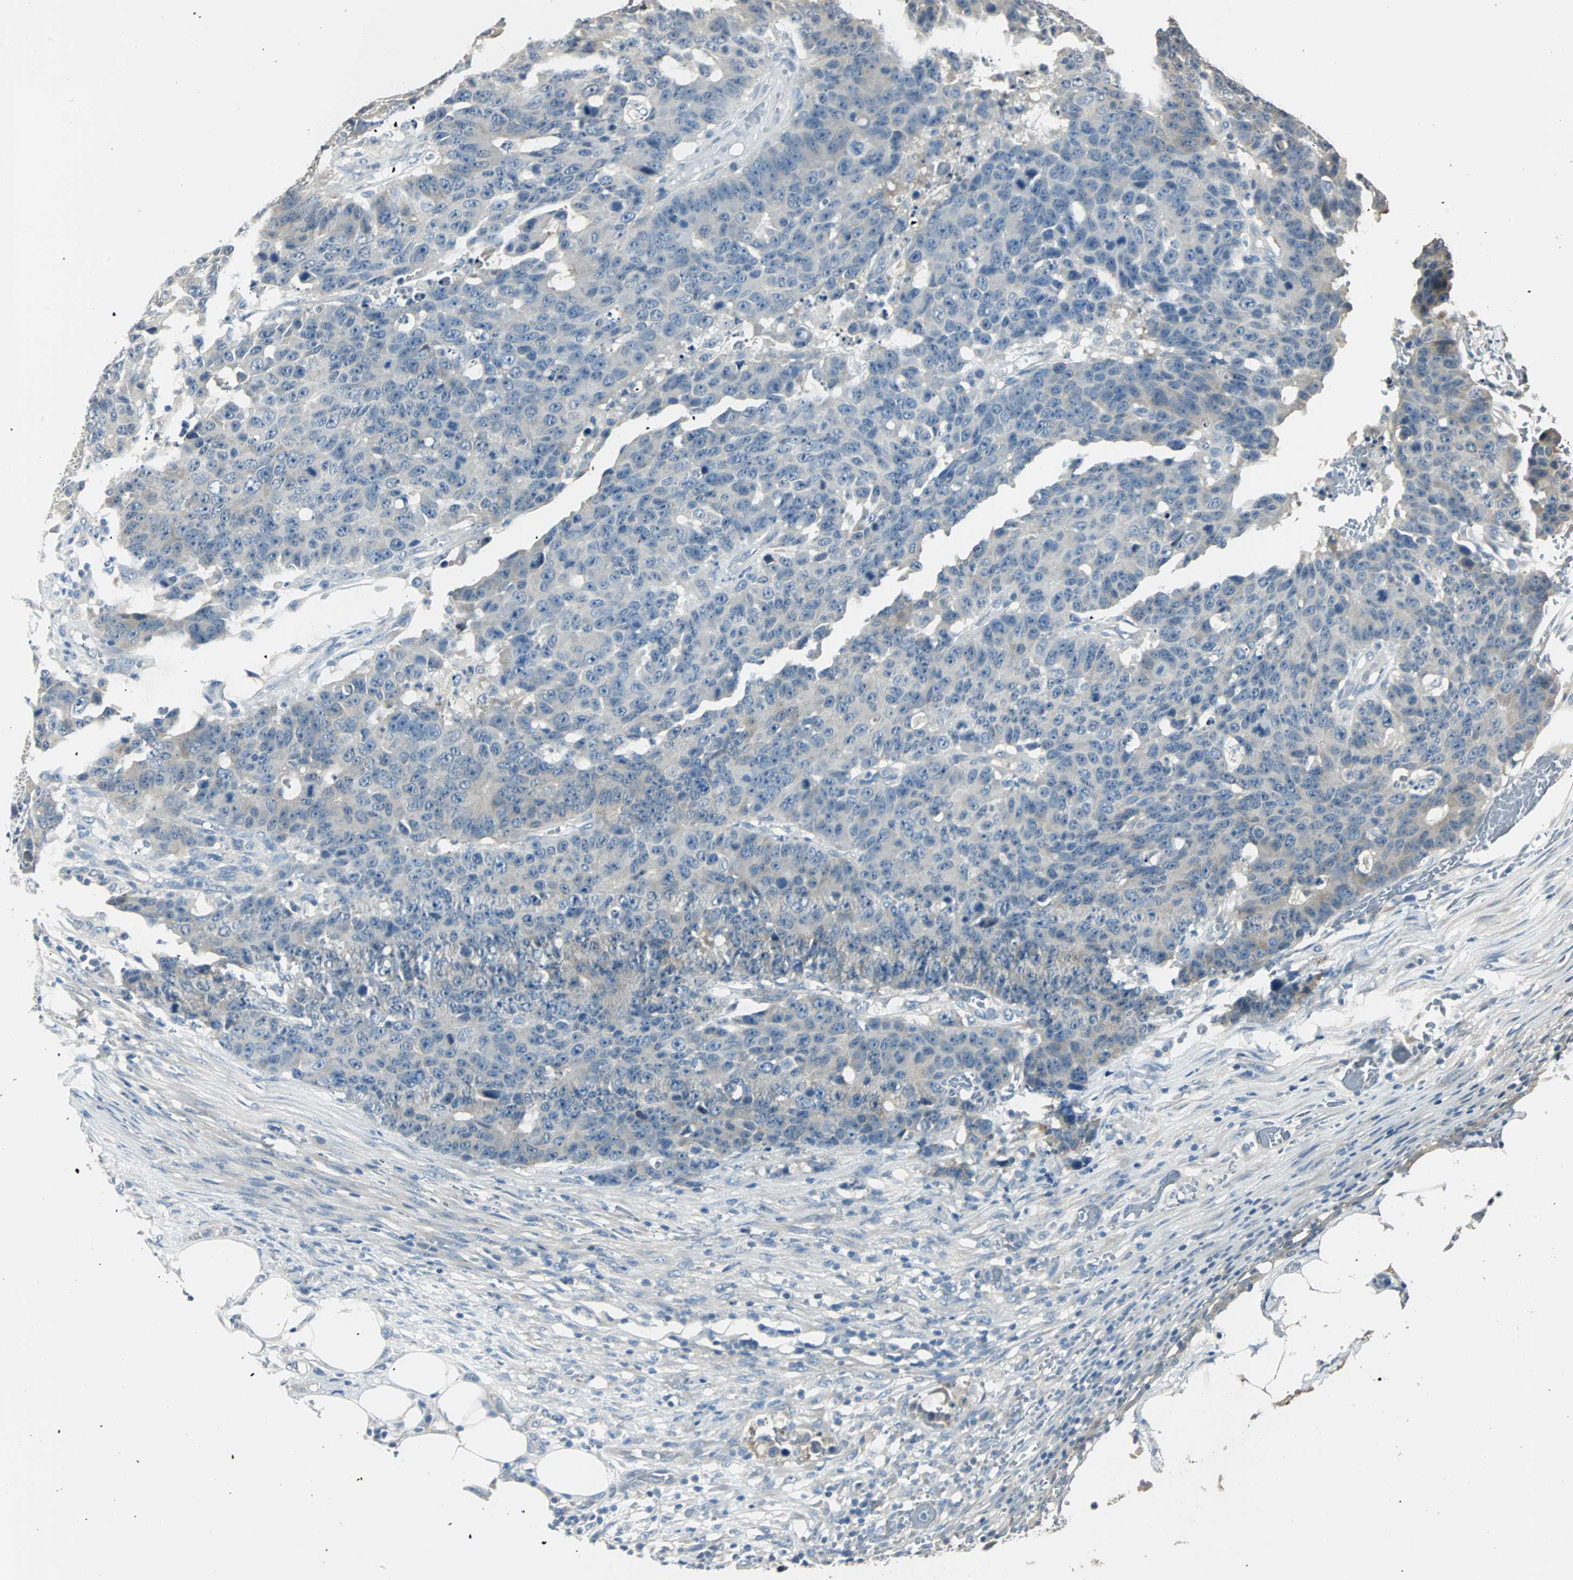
{"staining": {"intensity": "weak", "quantity": "<25%", "location": "cytoplasmic/membranous"}, "tissue": "colorectal cancer", "cell_type": "Tumor cells", "image_type": "cancer", "snomed": [{"axis": "morphology", "description": "Adenocarcinoma, NOS"}, {"axis": "topography", "description": "Colon"}], "caption": "The histopathology image exhibits no staining of tumor cells in adenocarcinoma (colorectal).", "gene": "ABHD2", "patient": {"sex": "female", "age": 86}}